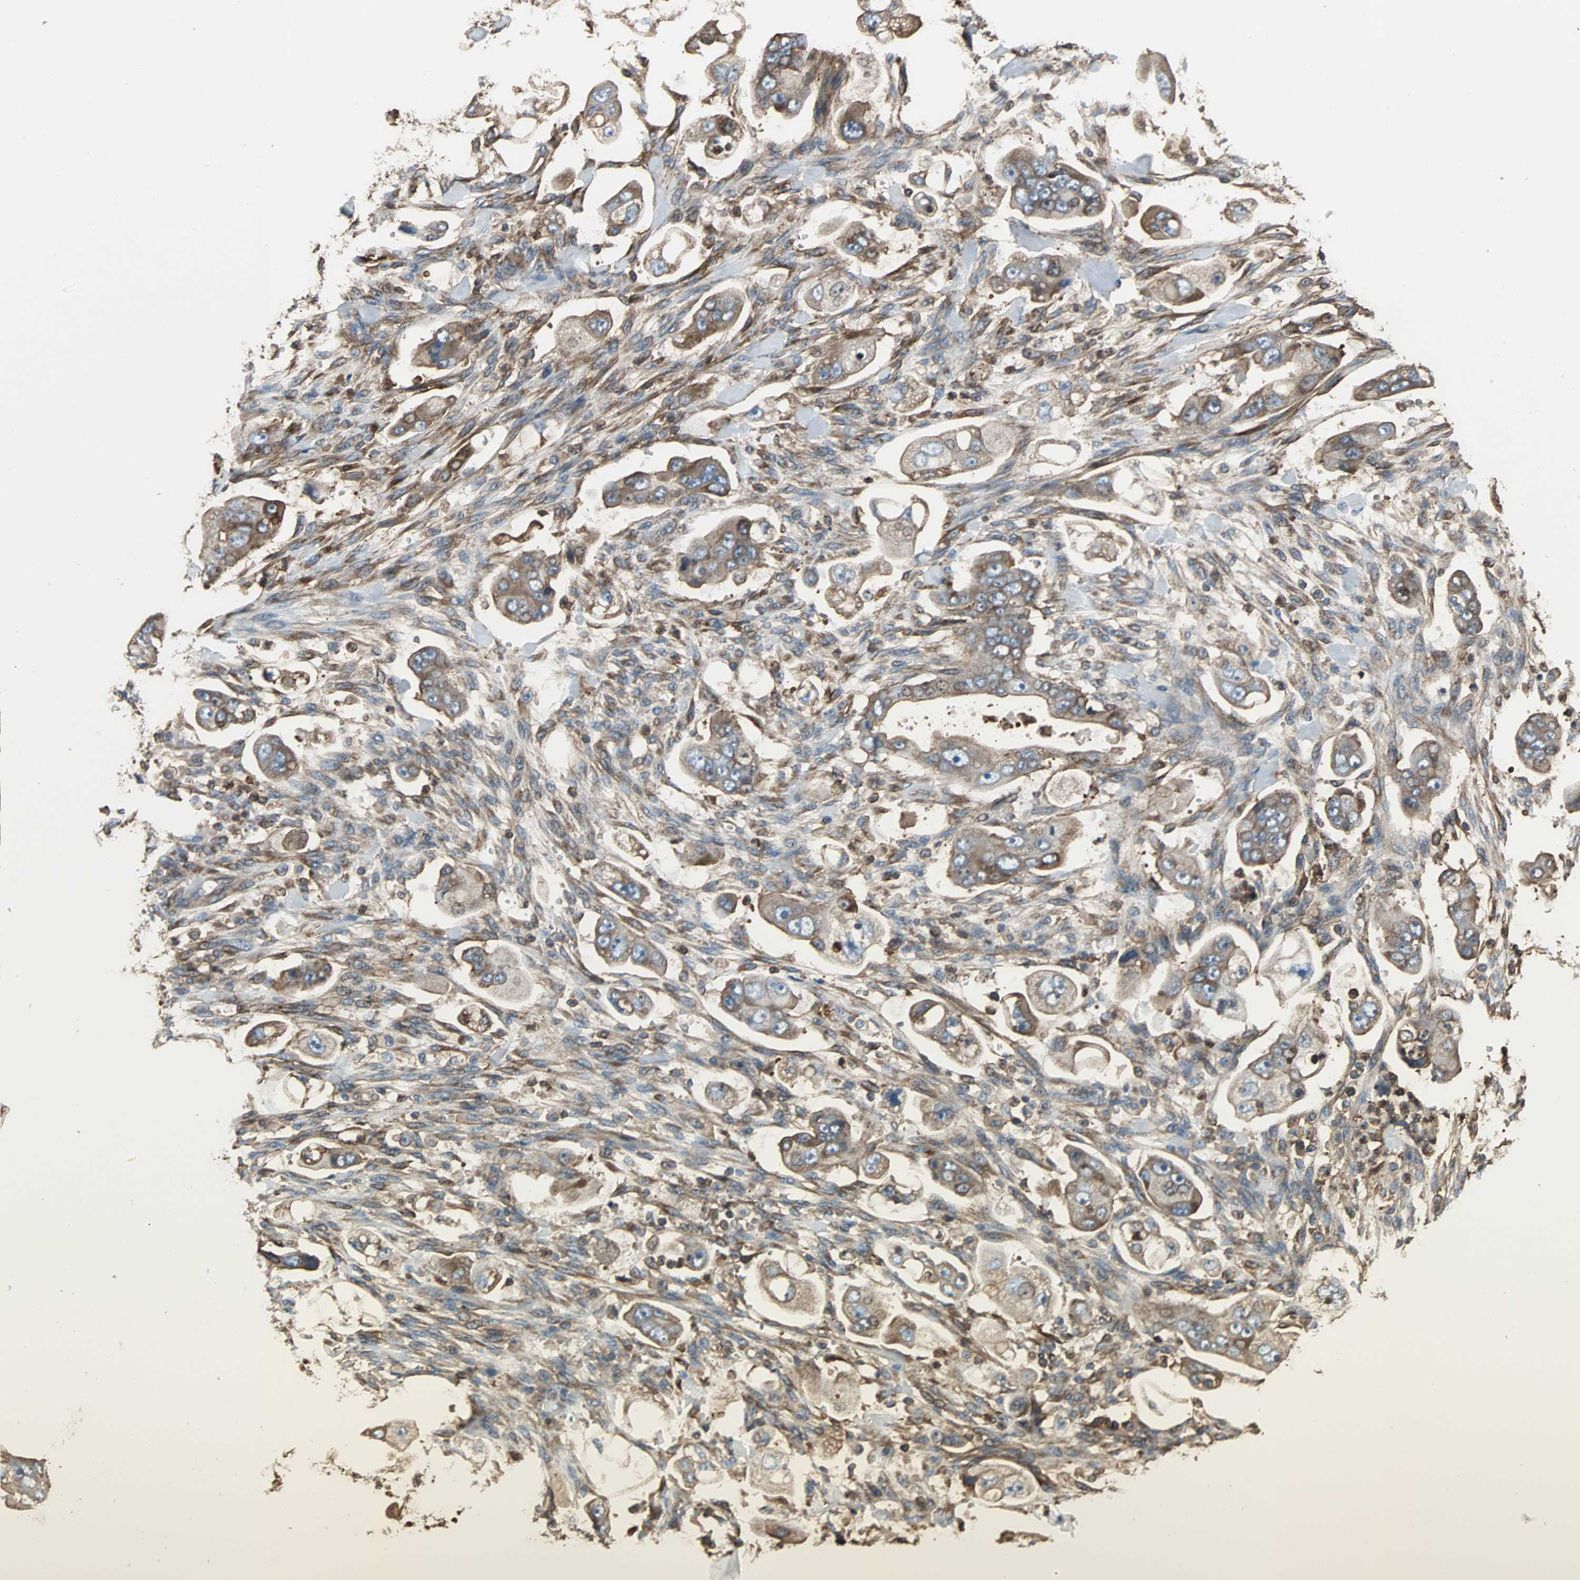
{"staining": {"intensity": "moderate", "quantity": ">75%", "location": "cytoplasmic/membranous"}, "tissue": "stomach cancer", "cell_type": "Tumor cells", "image_type": "cancer", "snomed": [{"axis": "morphology", "description": "Adenocarcinoma, NOS"}, {"axis": "topography", "description": "Stomach"}], "caption": "This is a photomicrograph of immunohistochemistry (IHC) staining of stomach cancer (adenocarcinoma), which shows moderate positivity in the cytoplasmic/membranous of tumor cells.", "gene": "ACTN1", "patient": {"sex": "male", "age": 62}}